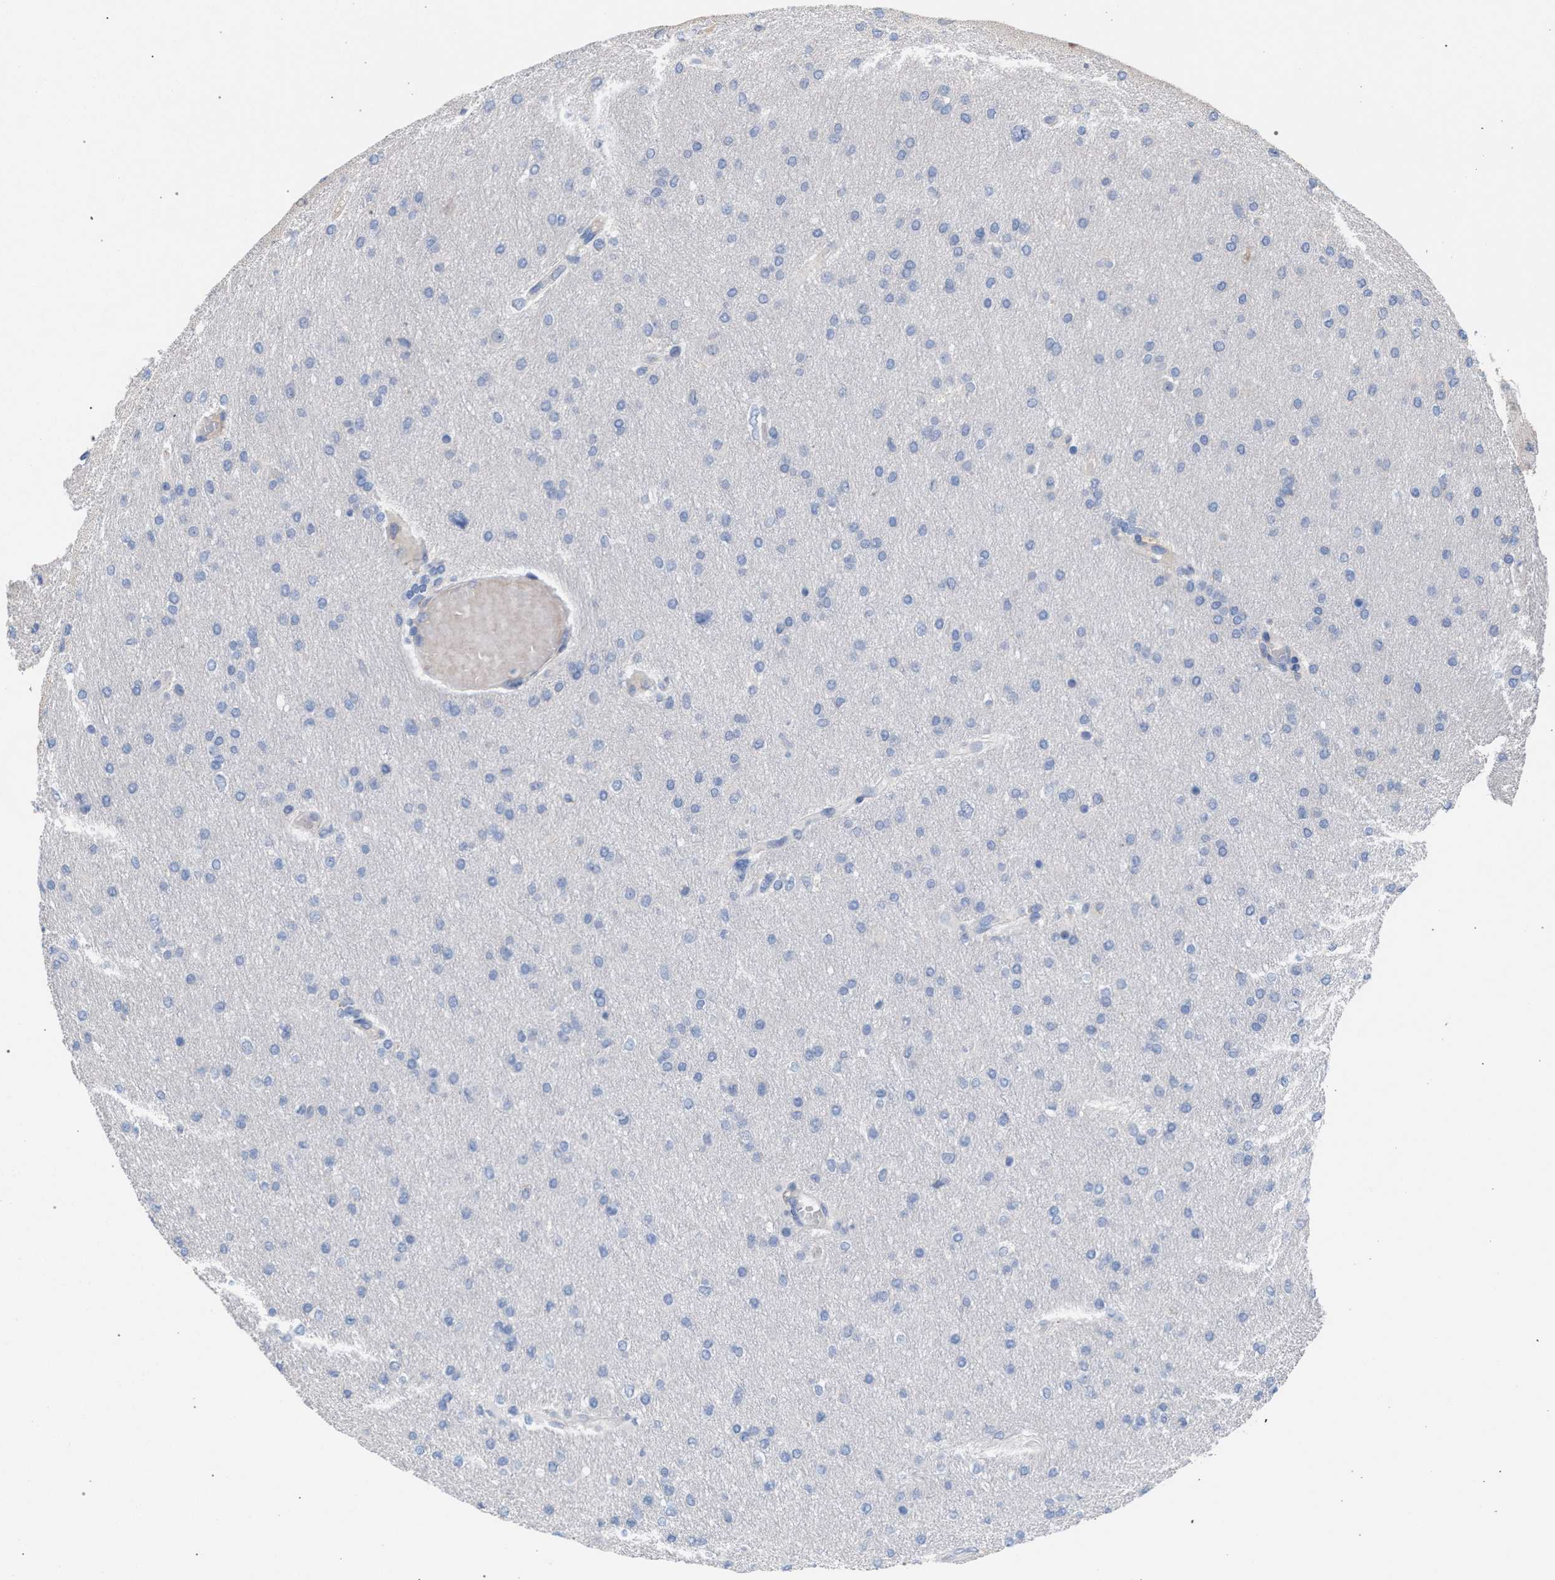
{"staining": {"intensity": "negative", "quantity": "none", "location": "none"}, "tissue": "glioma", "cell_type": "Tumor cells", "image_type": "cancer", "snomed": [{"axis": "morphology", "description": "Glioma, malignant, High grade"}, {"axis": "topography", "description": "Cerebral cortex"}], "caption": "Immunohistochemistry photomicrograph of neoplastic tissue: human malignant glioma (high-grade) stained with DAB shows no significant protein staining in tumor cells. (Stains: DAB (3,3'-diaminobenzidine) immunohistochemistry with hematoxylin counter stain, Microscopy: brightfield microscopy at high magnification).", "gene": "RNF135", "patient": {"sex": "female", "age": 36}}